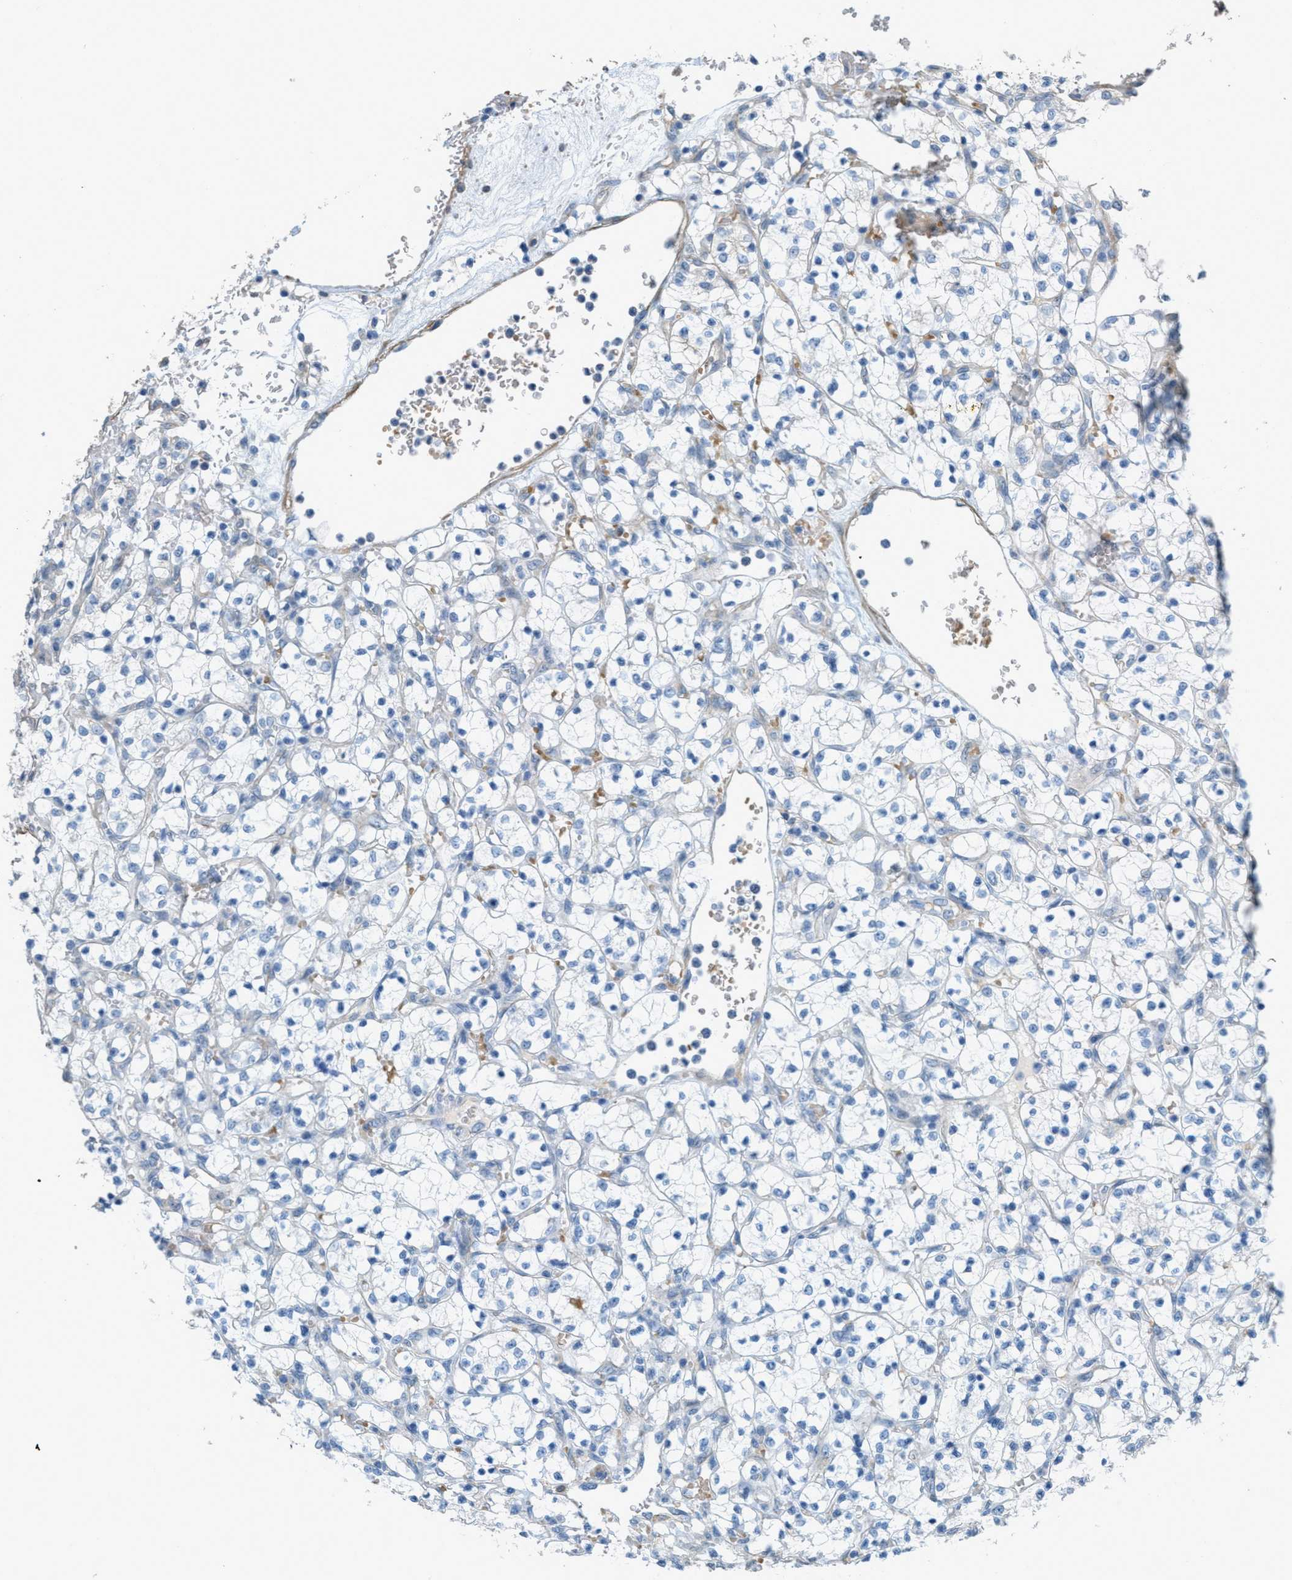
{"staining": {"intensity": "negative", "quantity": "none", "location": "none"}, "tissue": "renal cancer", "cell_type": "Tumor cells", "image_type": "cancer", "snomed": [{"axis": "morphology", "description": "Adenocarcinoma, NOS"}, {"axis": "topography", "description": "Kidney"}], "caption": "The micrograph shows no staining of tumor cells in renal cancer.", "gene": "MRS2", "patient": {"sex": "female", "age": 69}}